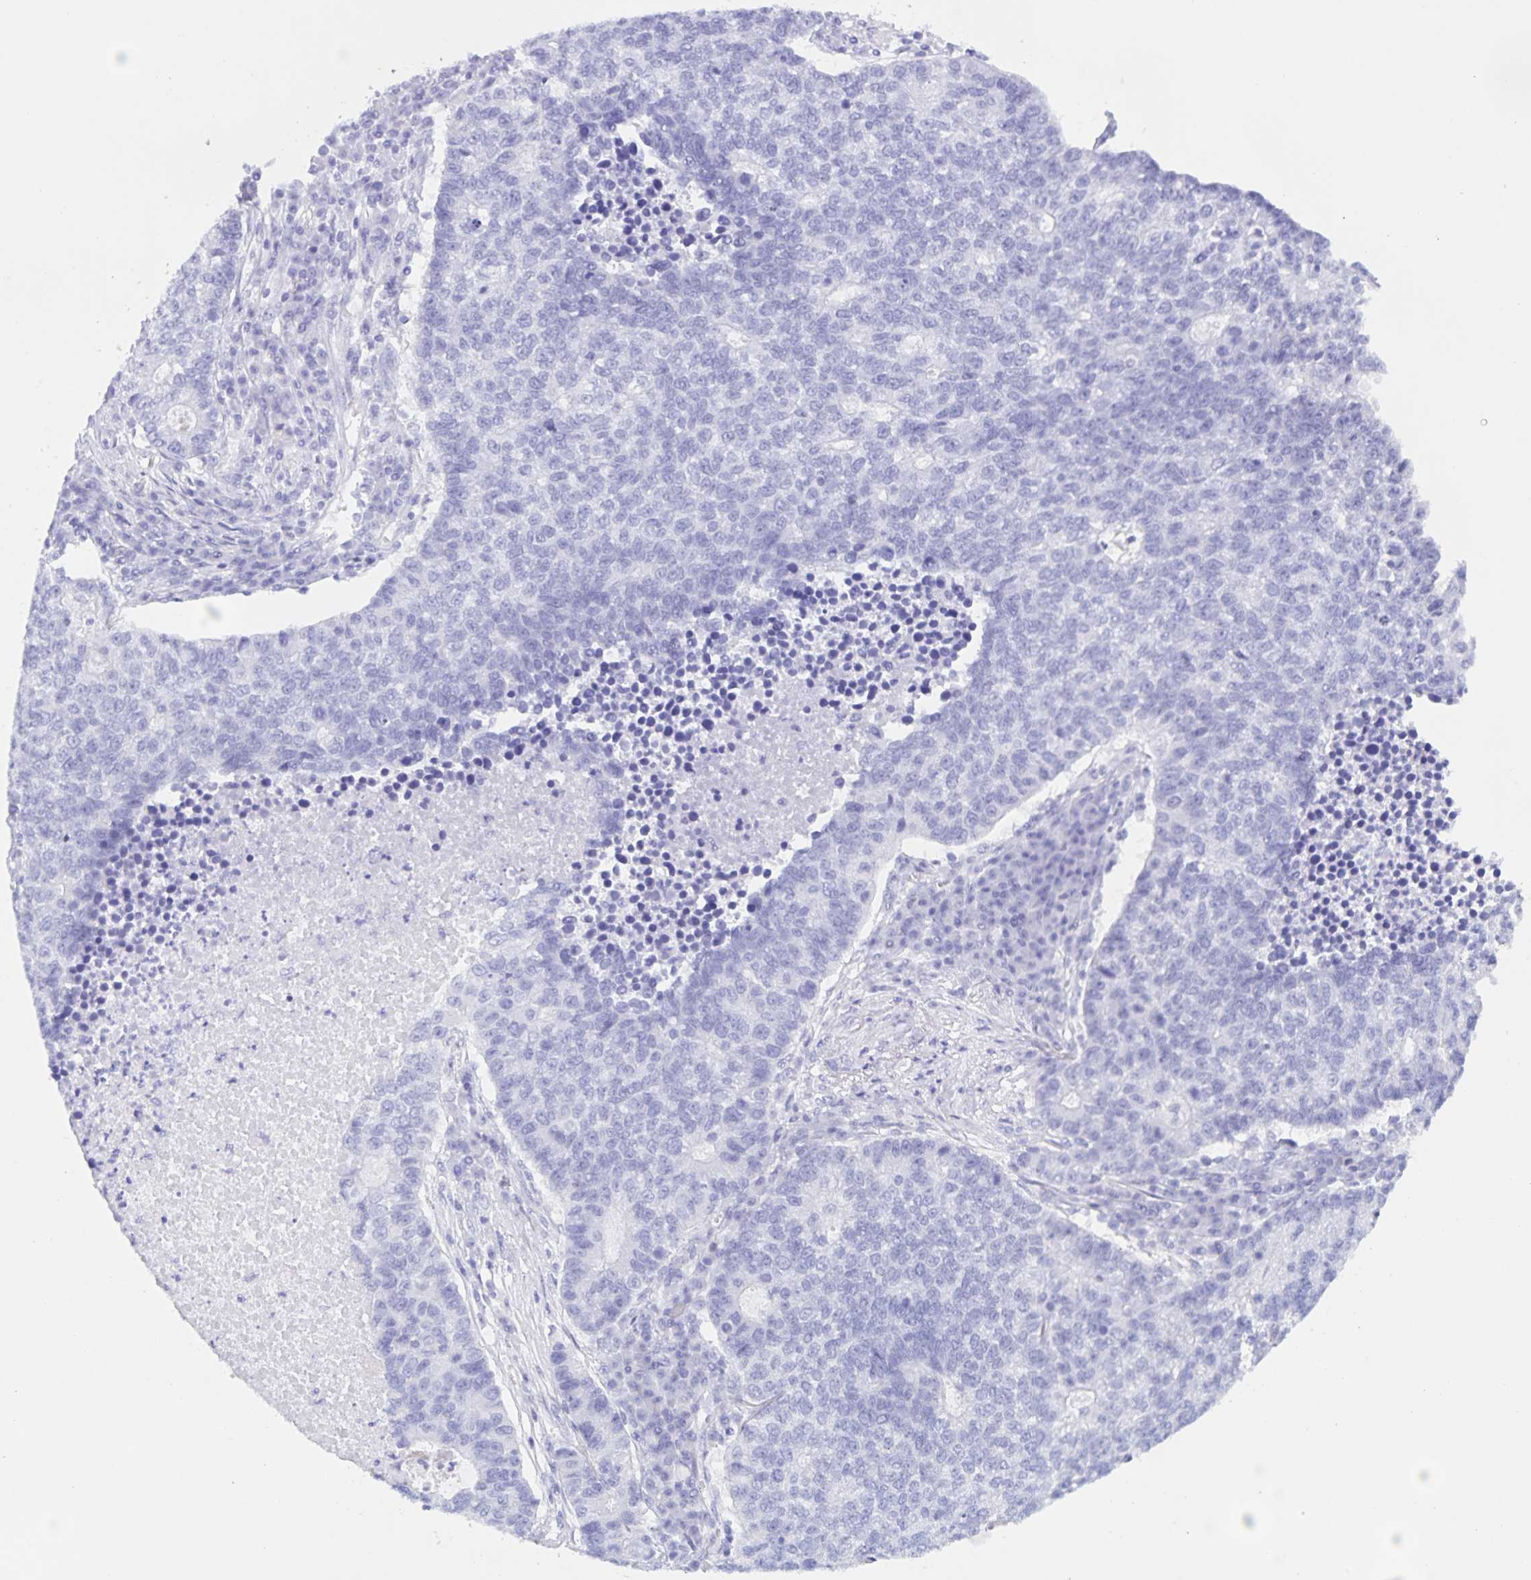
{"staining": {"intensity": "negative", "quantity": "none", "location": "none"}, "tissue": "lung cancer", "cell_type": "Tumor cells", "image_type": "cancer", "snomed": [{"axis": "morphology", "description": "Adenocarcinoma, NOS"}, {"axis": "topography", "description": "Lung"}], "caption": "Immunohistochemical staining of human lung cancer (adenocarcinoma) shows no significant positivity in tumor cells. (Brightfield microscopy of DAB (3,3'-diaminobenzidine) IHC at high magnification).", "gene": "TGIF2LX", "patient": {"sex": "male", "age": 57}}